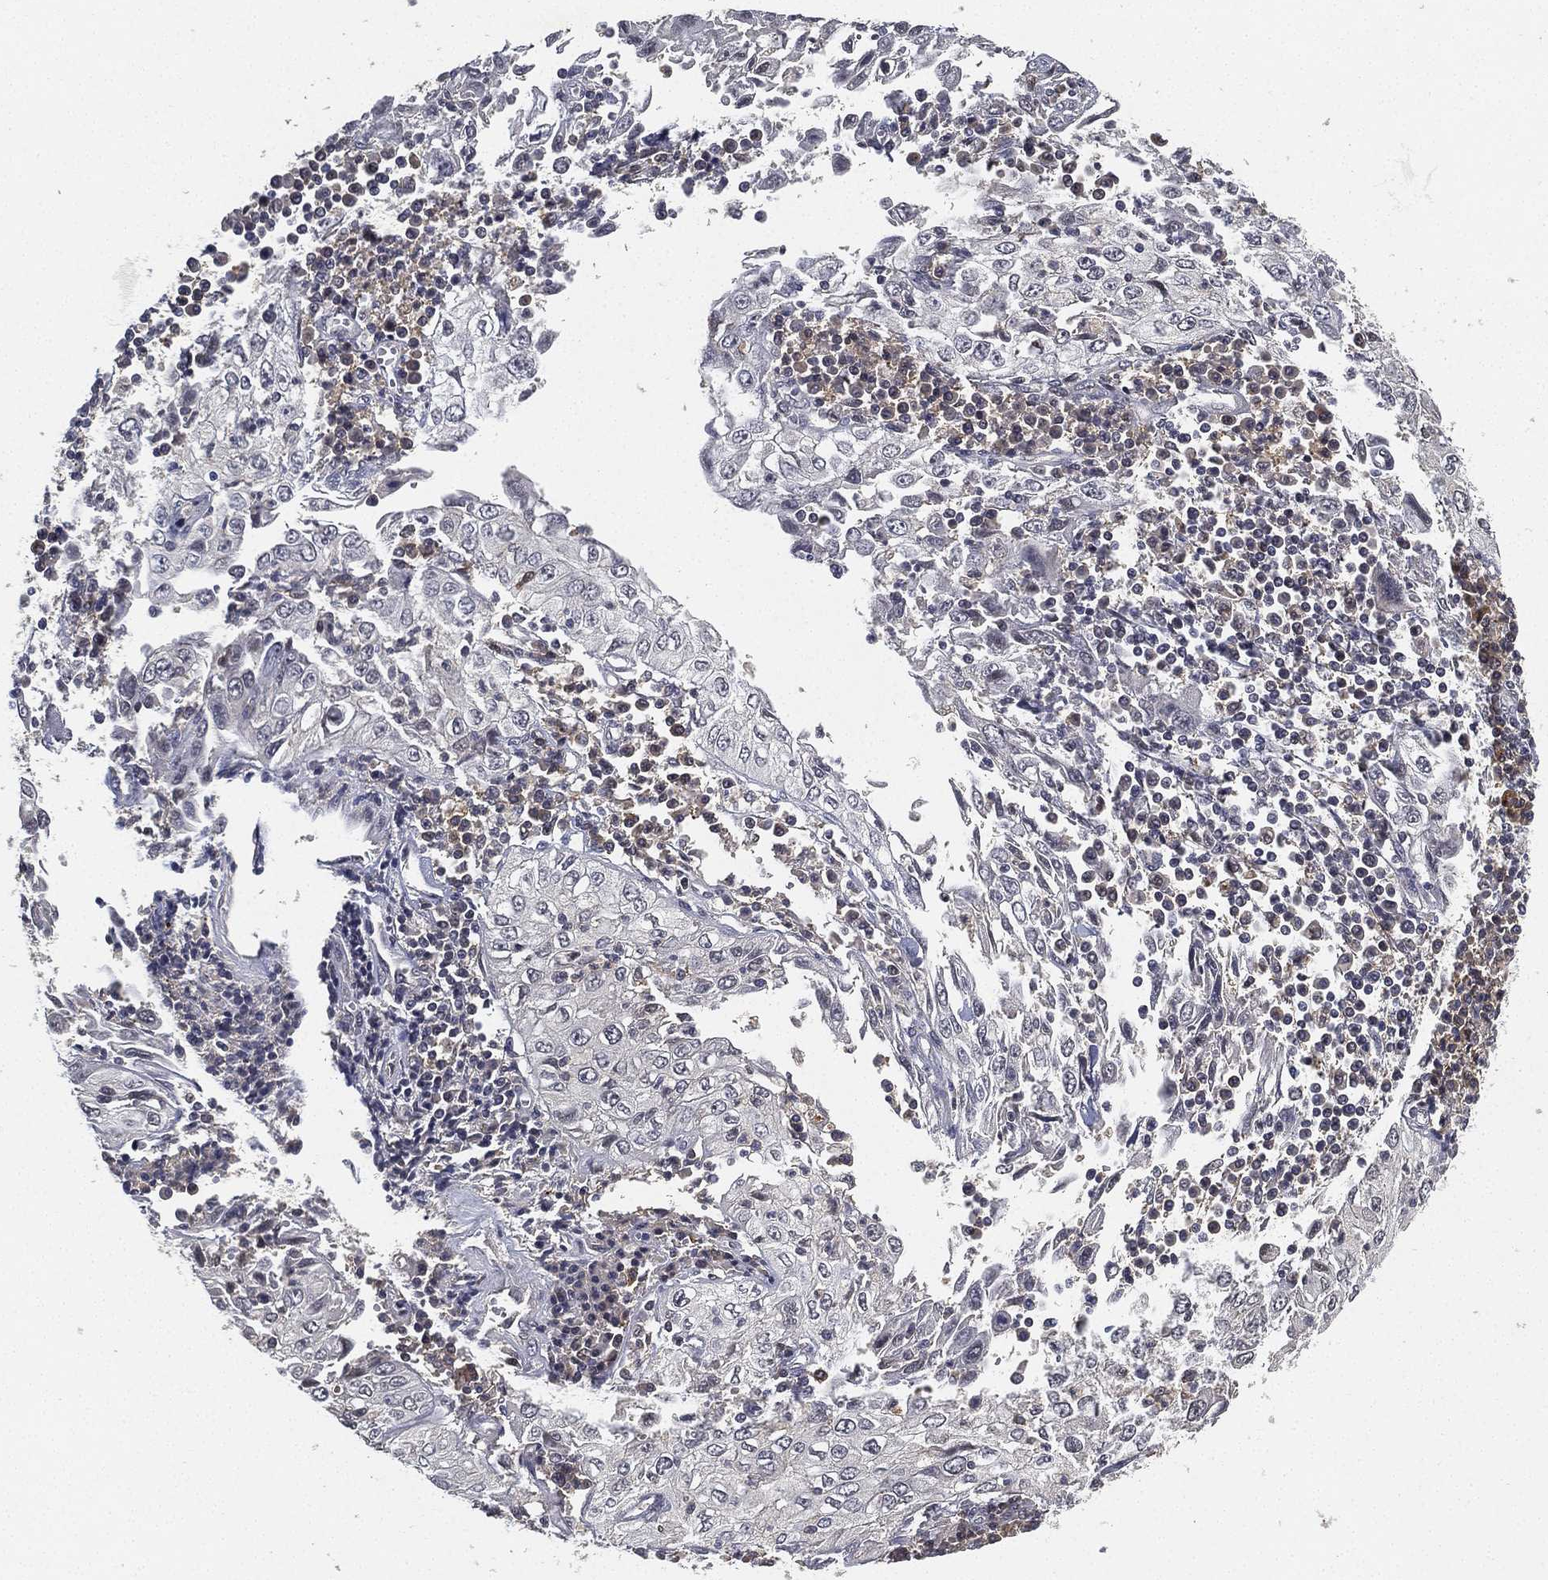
{"staining": {"intensity": "negative", "quantity": "none", "location": "none"}, "tissue": "cervical cancer", "cell_type": "Tumor cells", "image_type": "cancer", "snomed": [{"axis": "morphology", "description": "Squamous cell carcinoma, NOS"}, {"axis": "topography", "description": "Cervix"}], "caption": "Immunohistochemistry (IHC) histopathology image of neoplastic tissue: human cervical cancer stained with DAB (3,3'-diaminobenzidine) reveals no significant protein expression in tumor cells.", "gene": "CFAP251", "patient": {"sex": "female", "age": 24}}